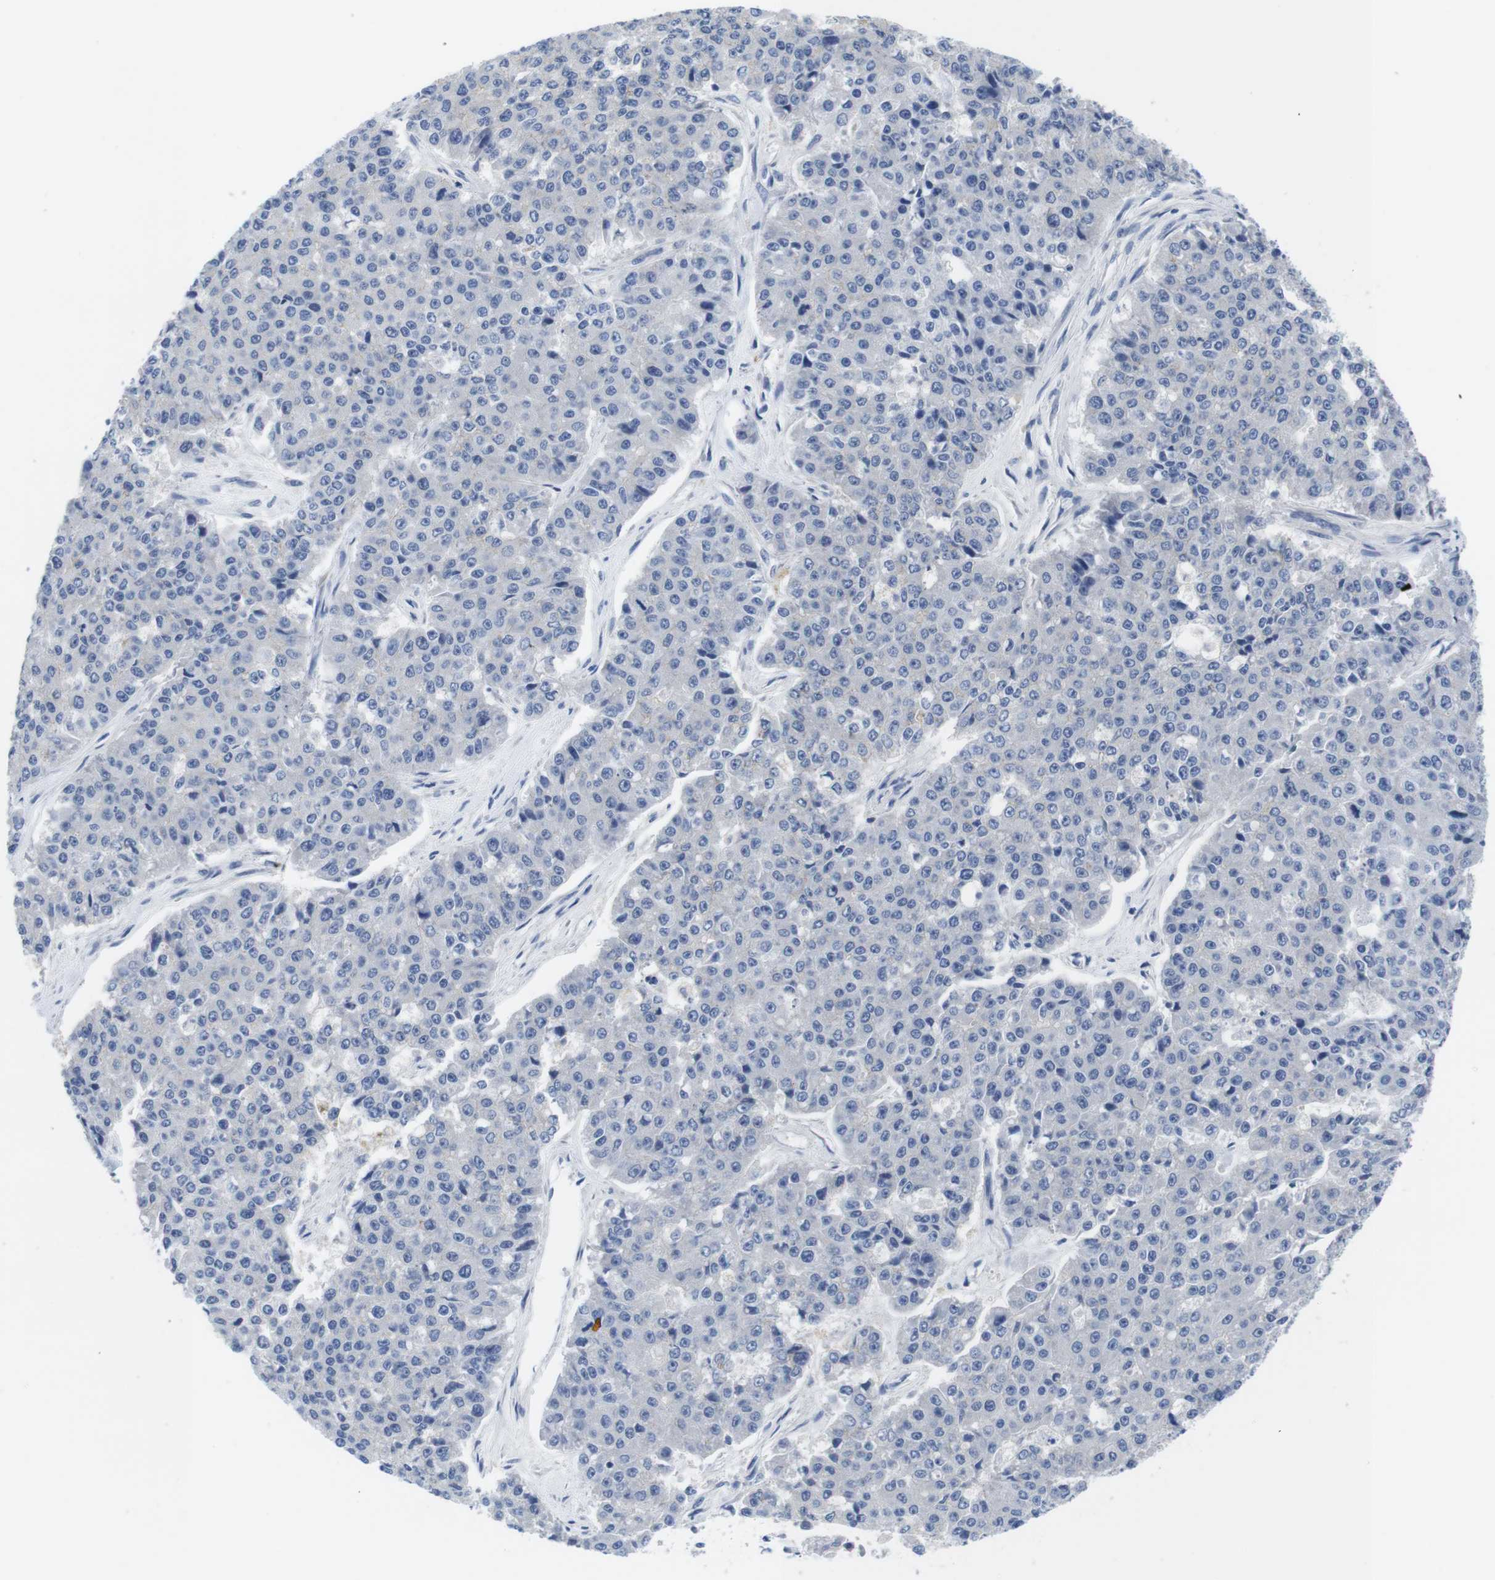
{"staining": {"intensity": "negative", "quantity": "none", "location": "none"}, "tissue": "pancreatic cancer", "cell_type": "Tumor cells", "image_type": "cancer", "snomed": [{"axis": "morphology", "description": "Adenocarcinoma, NOS"}, {"axis": "topography", "description": "Pancreas"}], "caption": "There is no significant expression in tumor cells of pancreatic cancer.", "gene": "SCRIB", "patient": {"sex": "male", "age": 50}}